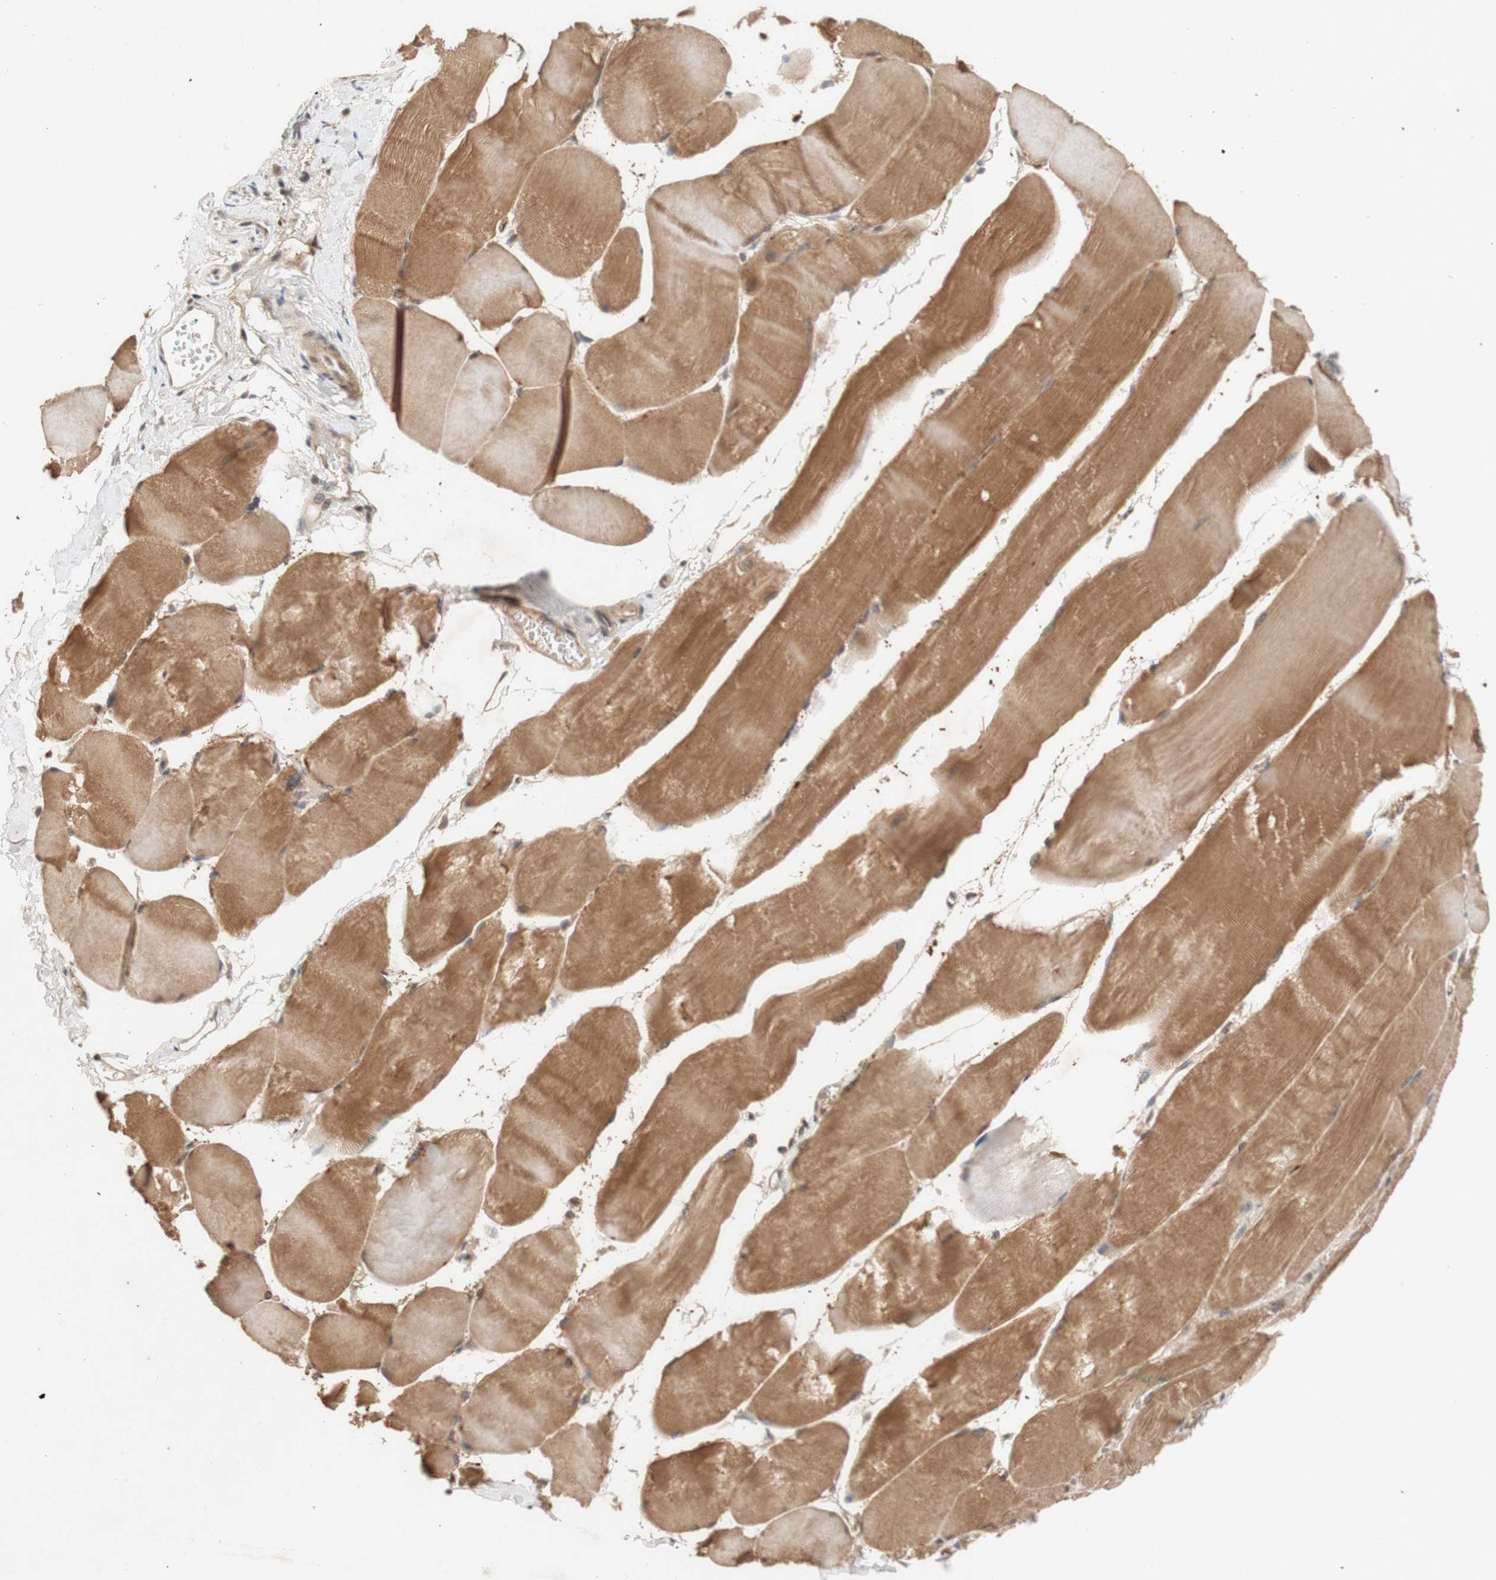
{"staining": {"intensity": "moderate", "quantity": ">75%", "location": "cytoplasmic/membranous"}, "tissue": "skeletal muscle", "cell_type": "Myocytes", "image_type": "normal", "snomed": [{"axis": "morphology", "description": "Normal tissue, NOS"}, {"axis": "morphology", "description": "Squamous cell carcinoma, NOS"}, {"axis": "topography", "description": "Skeletal muscle"}], "caption": "An immunohistochemistry (IHC) photomicrograph of normal tissue is shown. Protein staining in brown labels moderate cytoplasmic/membranous positivity in skeletal muscle within myocytes.", "gene": "PIN1", "patient": {"sex": "male", "age": 51}}